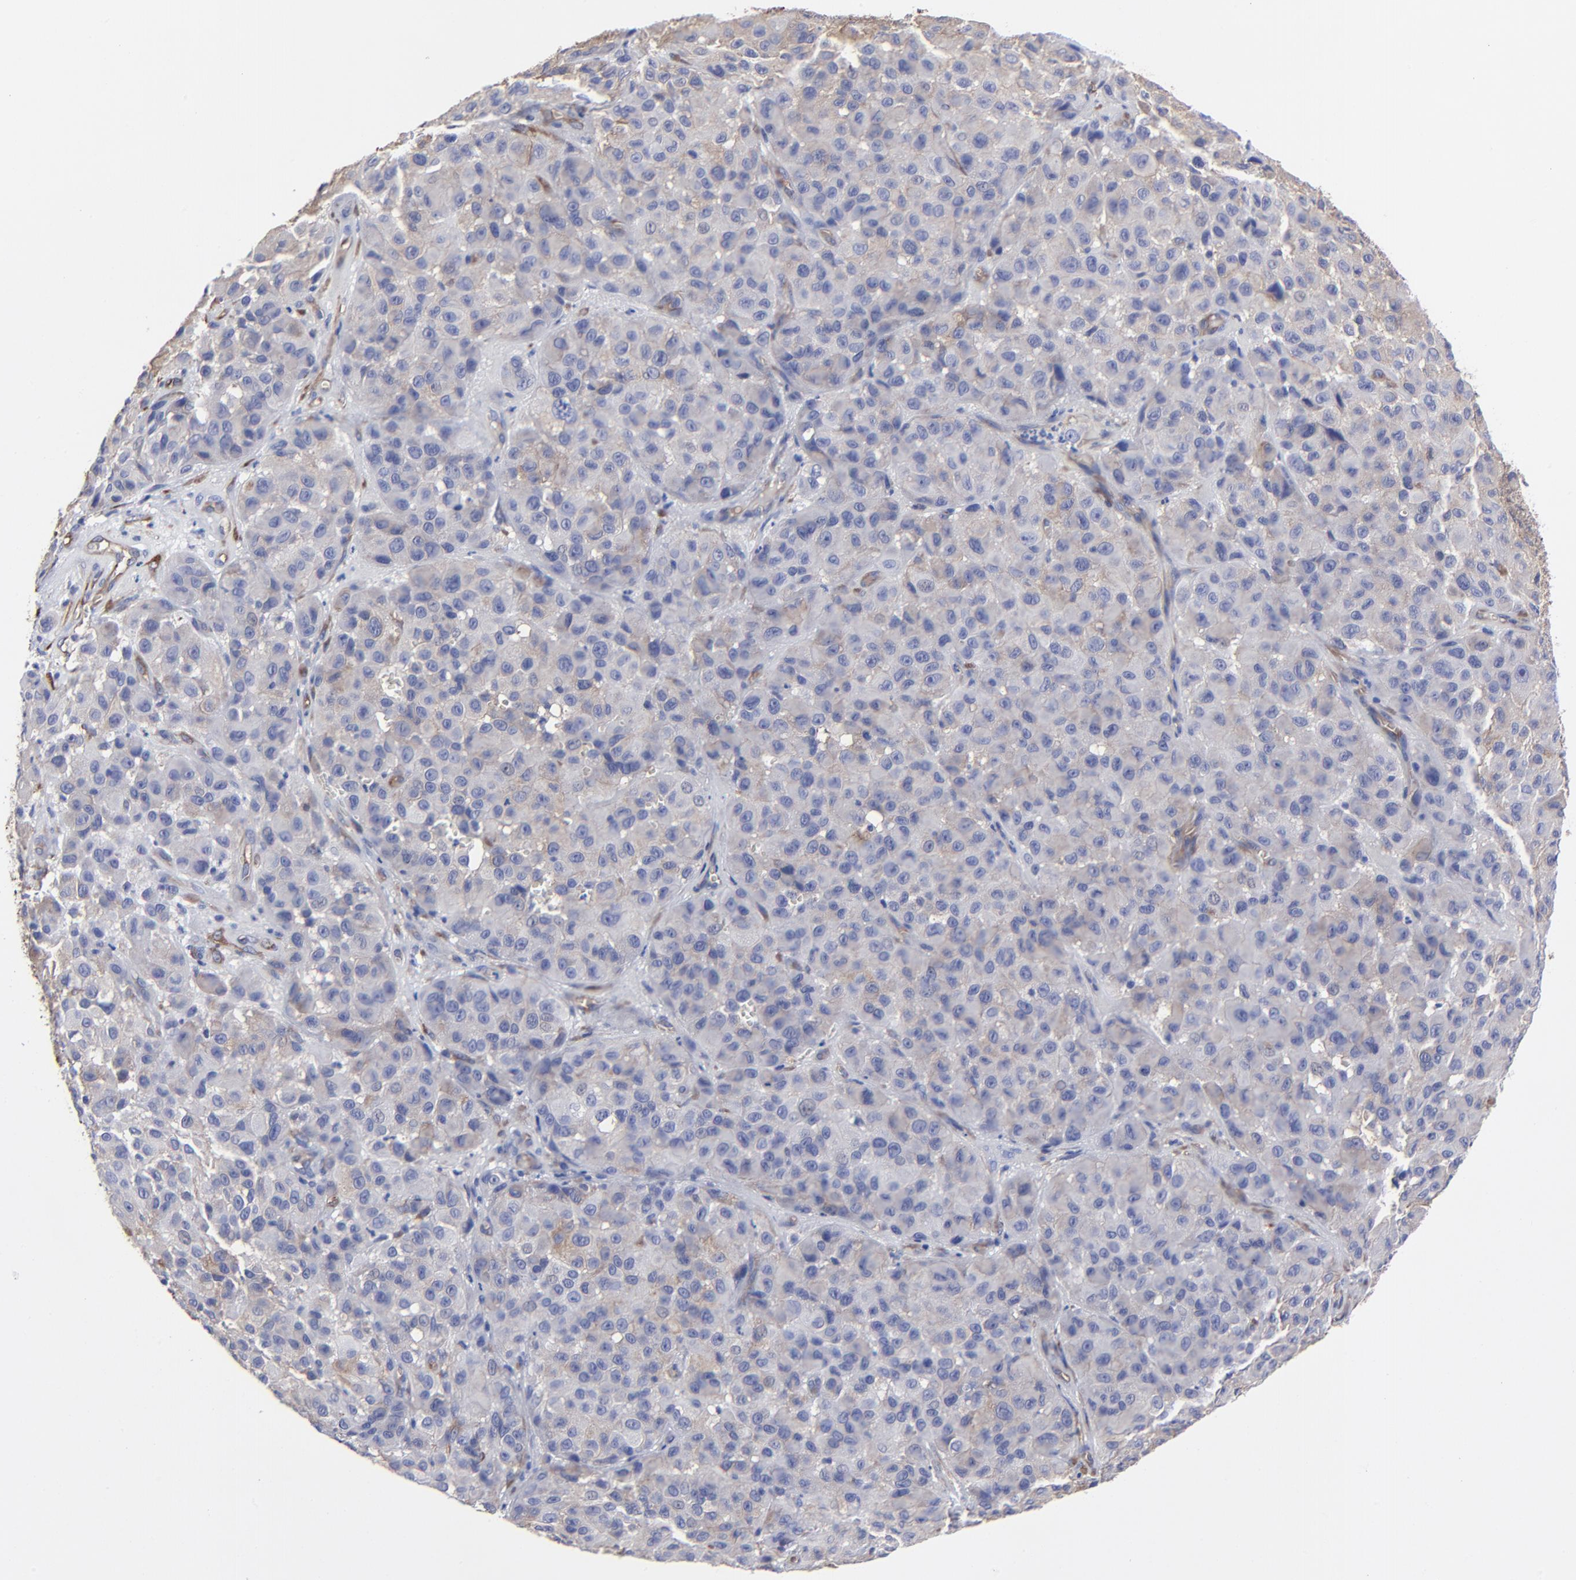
{"staining": {"intensity": "negative", "quantity": "none", "location": "none"}, "tissue": "melanoma", "cell_type": "Tumor cells", "image_type": "cancer", "snomed": [{"axis": "morphology", "description": "Malignant melanoma, NOS"}, {"axis": "topography", "description": "Skin"}], "caption": "The immunohistochemistry micrograph has no significant staining in tumor cells of malignant melanoma tissue. The staining is performed using DAB (3,3'-diaminobenzidine) brown chromogen with nuclei counter-stained in using hematoxylin.", "gene": "CILP", "patient": {"sex": "female", "age": 21}}